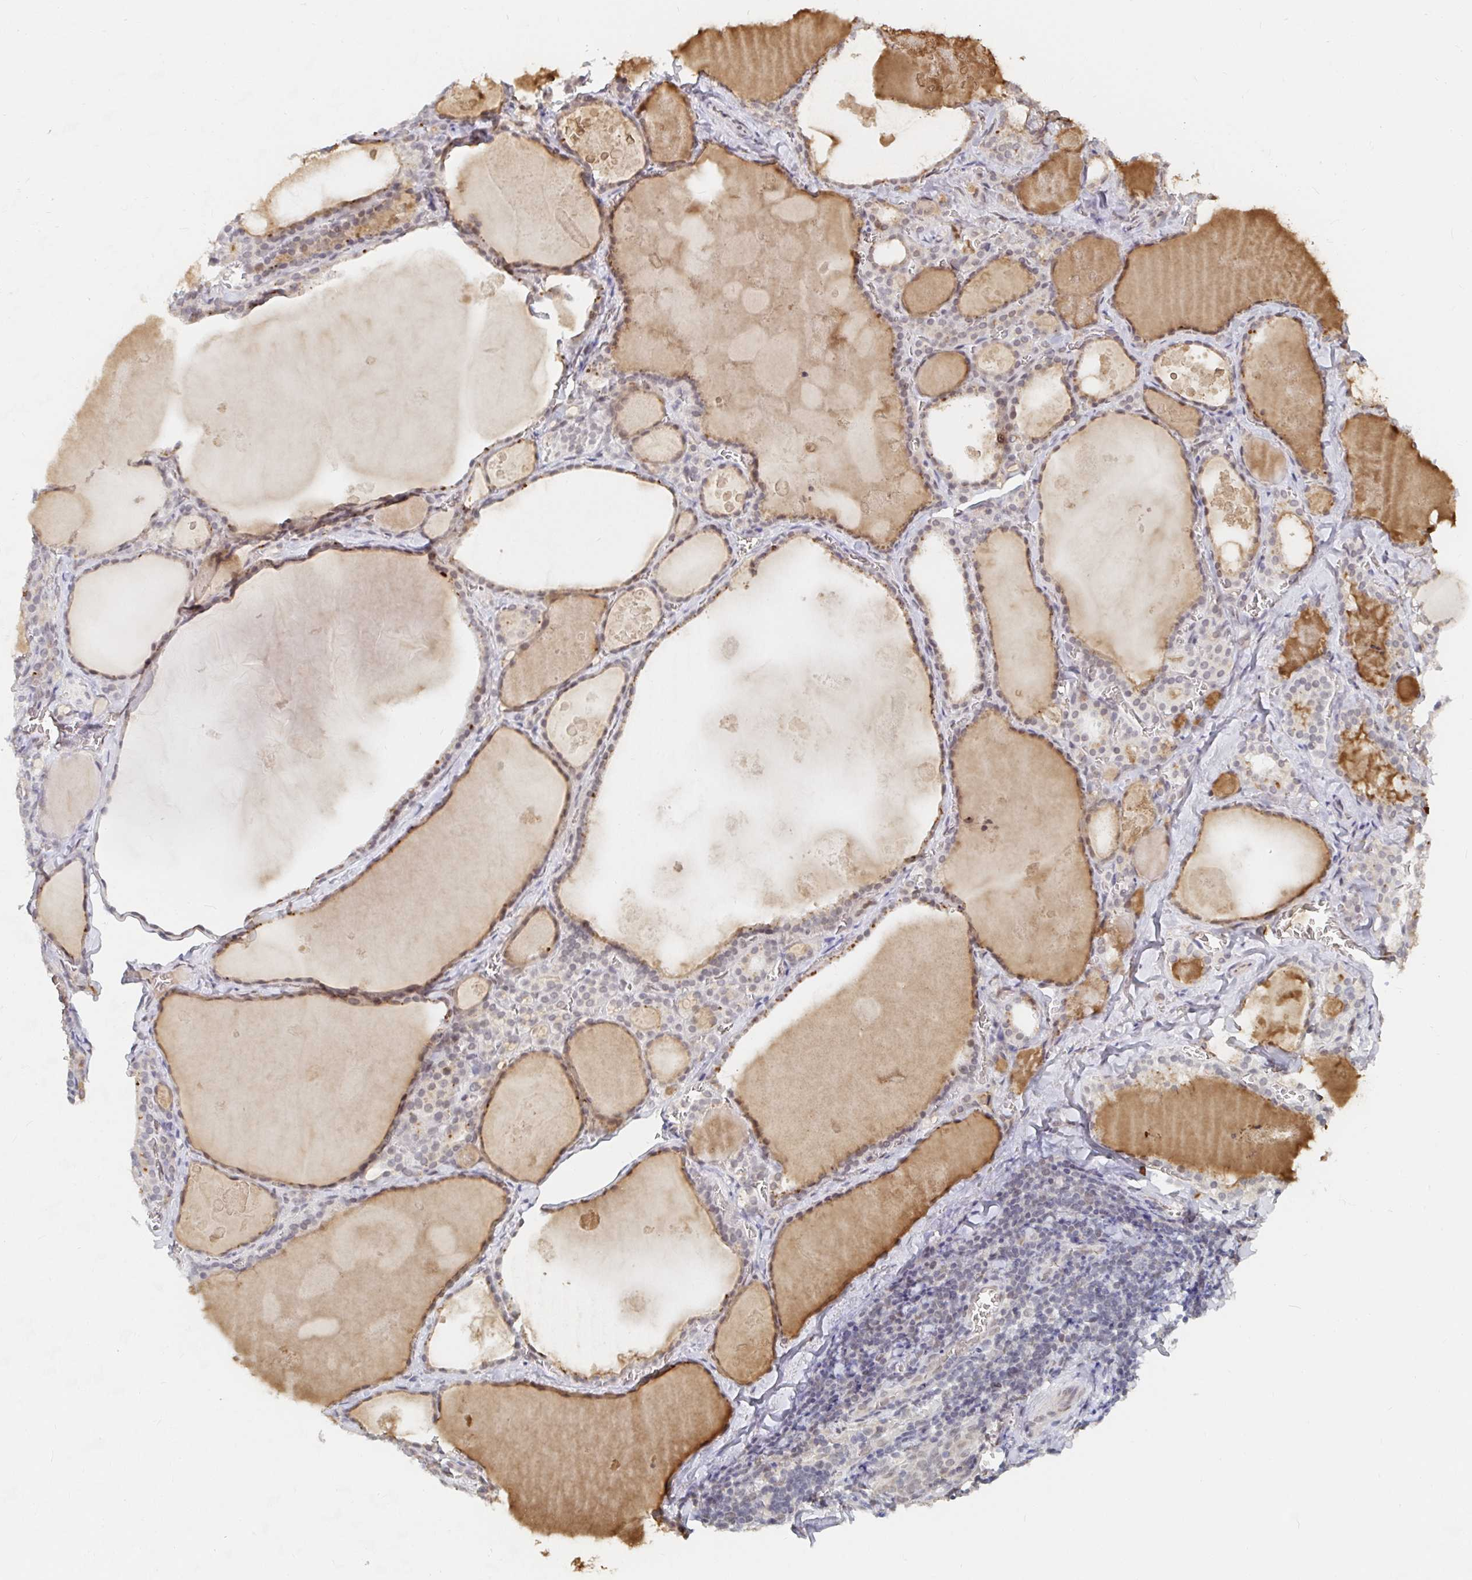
{"staining": {"intensity": "weak", "quantity": ">75%", "location": "cytoplasmic/membranous,nuclear"}, "tissue": "thyroid gland", "cell_type": "Glandular cells", "image_type": "normal", "snomed": [{"axis": "morphology", "description": "Normal tissue, NOS"}, {"axis": "topography", "description": "Thyroid gland"}], "caption": "Protein staining reveals weak cytoplasmic/membranous,nuclear positivity in approximately >75% of glandular cells in unremarkable thyroid gland. The staining was performed using DAB (3,3'-diaminobenzidine) to visualize the protein expression in brown, while the nuclei were stained in blue with hematoxylin (Magnification: 20x).", "gene": "CHD2", "patient": {"sex": "male", "age": 56}}